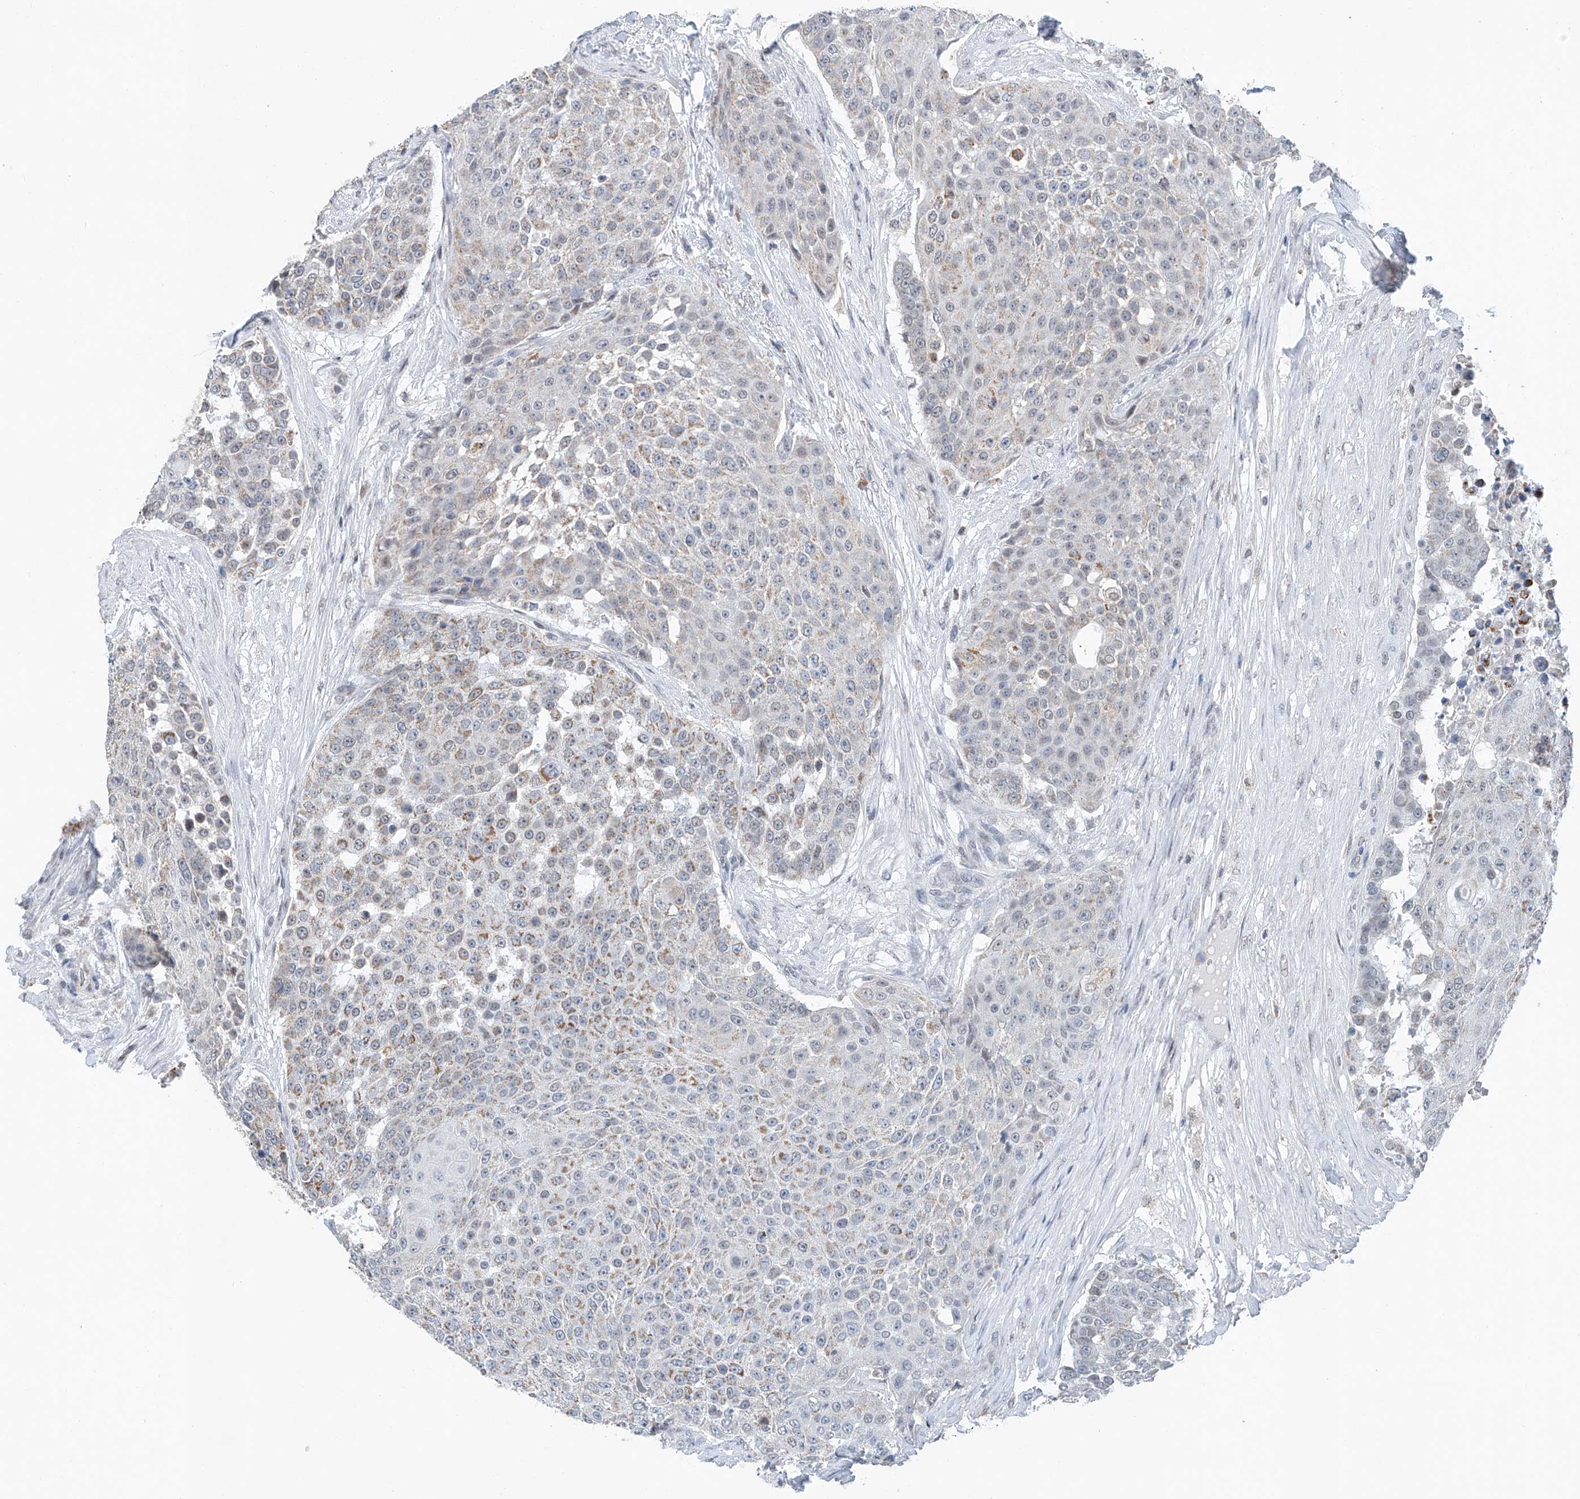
{"staining": {"intensity": "weak", "quantity": "25%-75%", "location": "cytoplasmic/membranous"}, "tissue": "urothelial cancer", "cell_type": "Tumor cells", "image_type": "cancer", "snomed": [{"axis": "morphology", "description": "Urothelial carcinoma, High grade"}, {"axis": "topography", "description": "Urinary bladder"}], "caption": "Urothelial cancer tissue demonstrates weak cytoplasmic/membranous expression in approximately 25%-75% of tumor cells, visualized by immunohistochemistry. Using DAB (brown) and hematoxylin (blue) stains, captured at high magnification using brightfield microscopy.", "gene": "KLF15", "patient": {"sex": "female", "age": 63}}